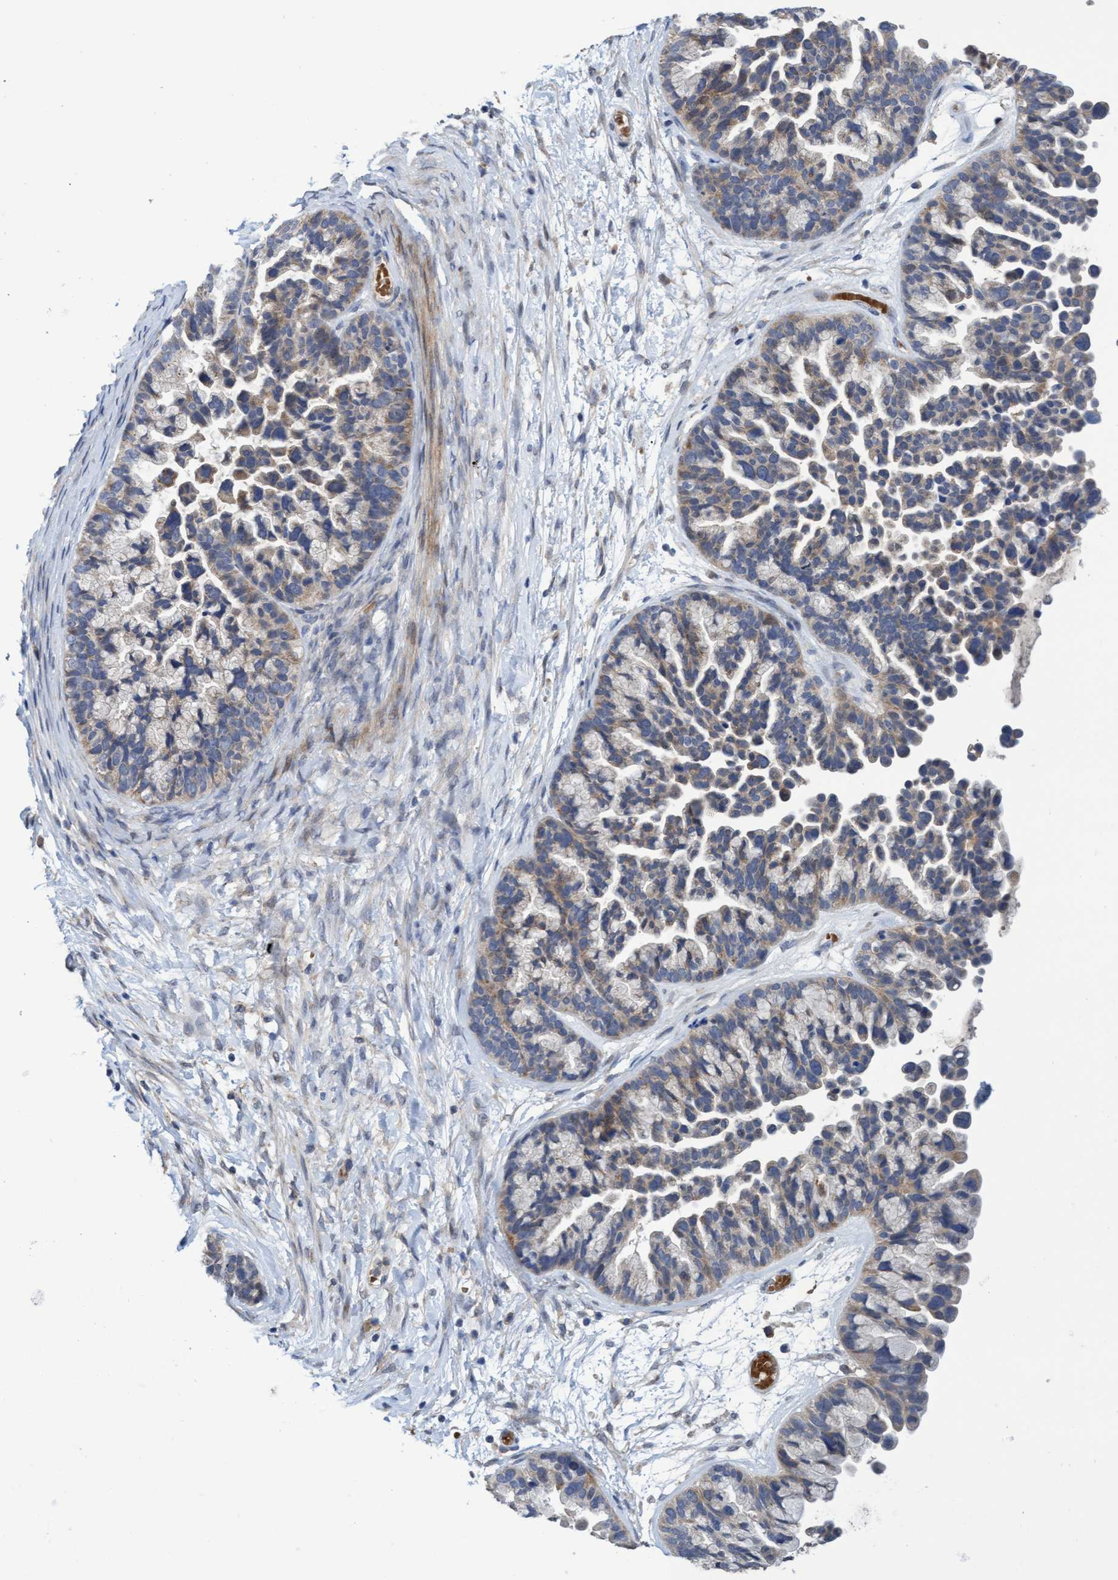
{"staining": {"intensity": "weak", "quantity": ">75%", "location": "cytoplasmic/membranous"}, "tissue": "ovarian cancer", "cell_type": "Tumor cells", "image_type": "cancer", "snomed": [{"axis": "morphology", "description": "Cystadenocarcinoma, serous, NOS"}, {"axis": "topography", "description": "Ovary"}], "caption": "The photomicrograph reveals a brown stain indicating the presence of a protein in the cytoplasmic/membranous of tumor cells in ovarian cancer.", "gene": "SEMA4D", "patient": {"sex": "female", "age": 56}}